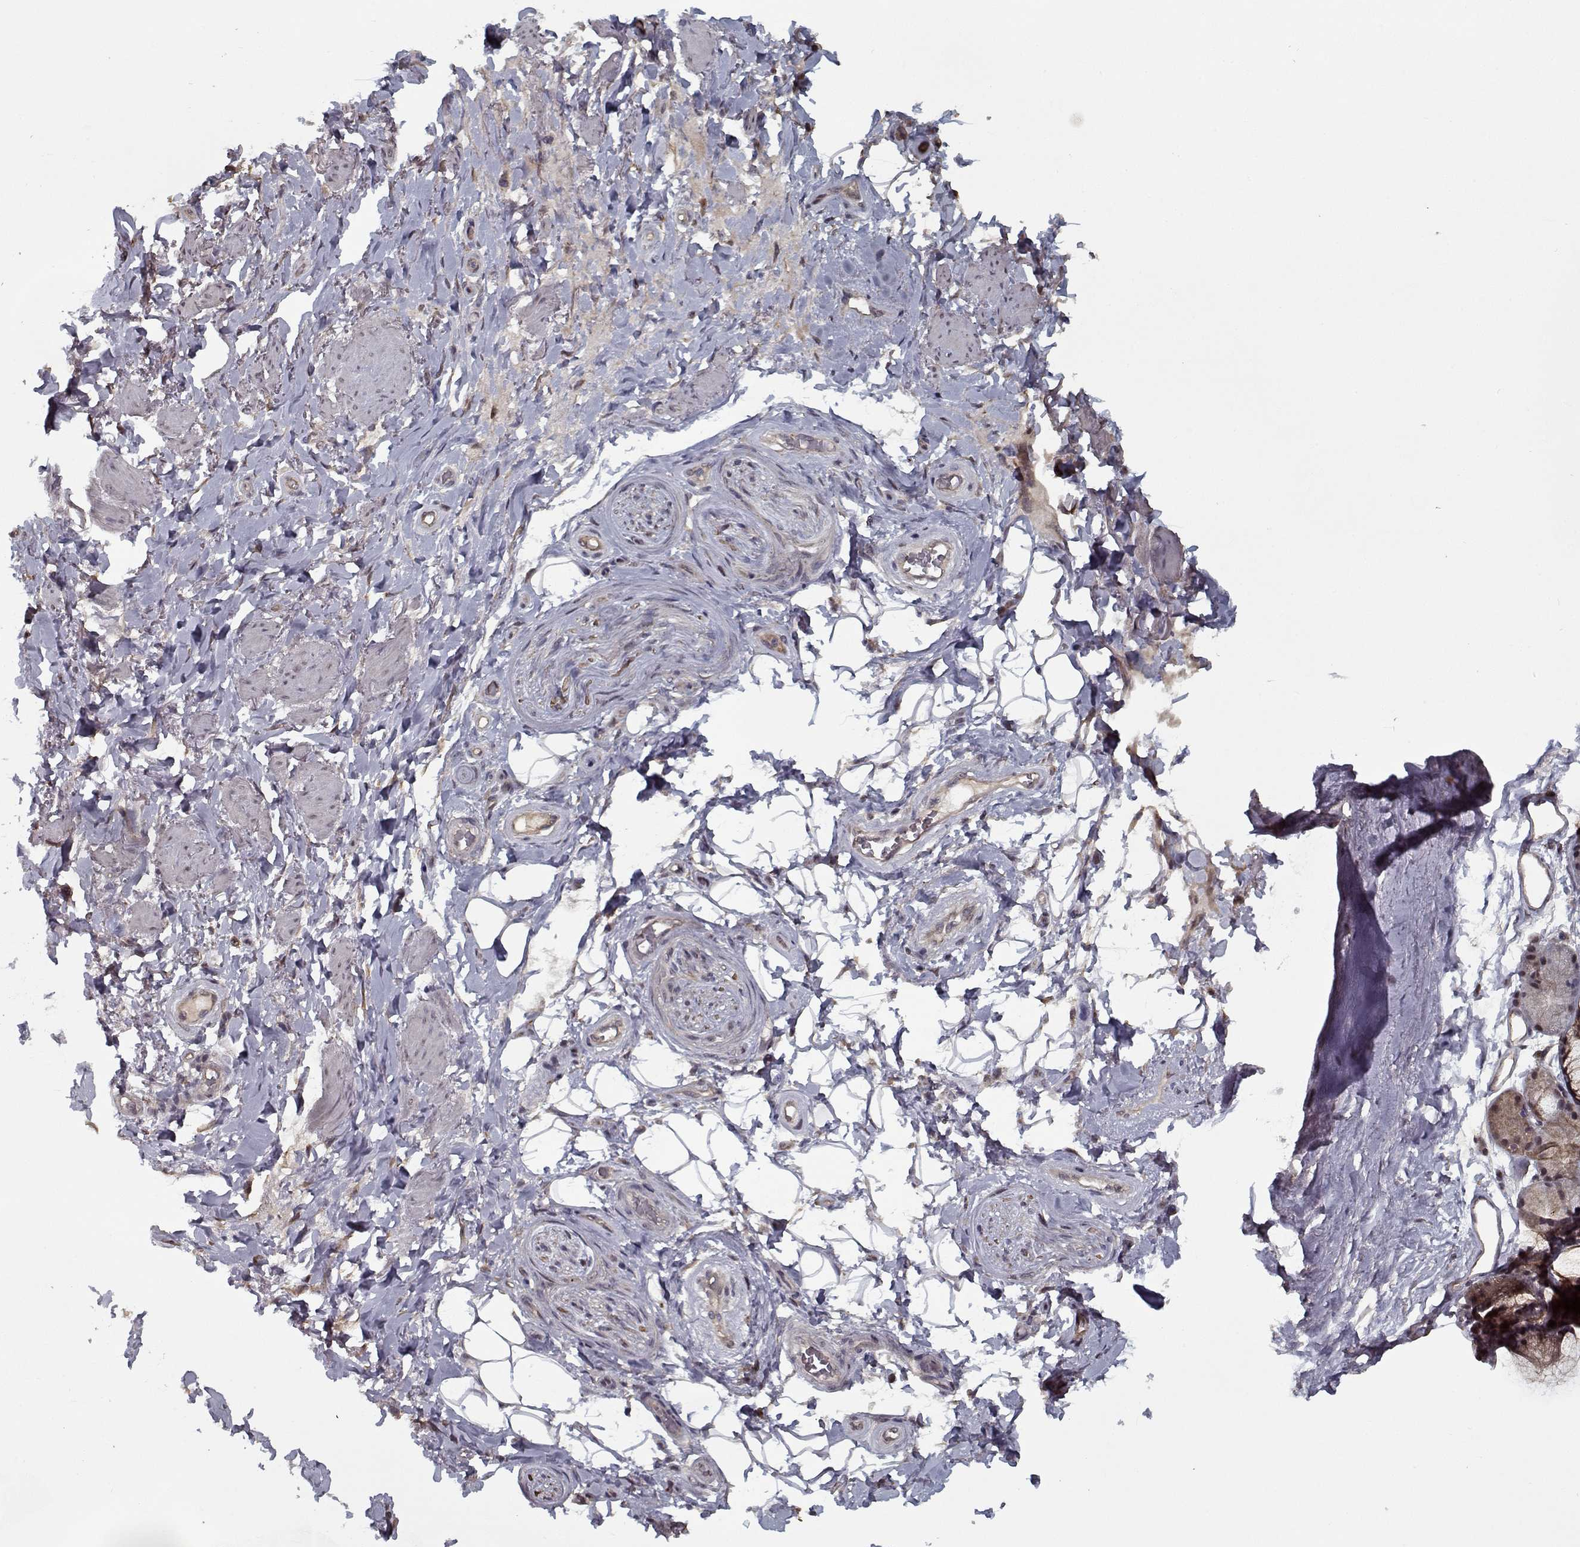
{"staining": {"intensity": "negative", "quantity": "none", "location": "none"}, "tissue": "adipose tissue", "cell_type": "Adipocytes", "image_type": "normal", "snomed": [{"axis": "morphology", "description": "Normal tissue, NOS"}, {"axis": "topography", "description": "Anal"}, {"axis": "topography", "description": "Peripheral nerve tissue"}], "caption": "Normal adipose tissue was stained to show a protein in brown. There is no significant staining in adipocytes. (Stains: DAB (3,3'-diaminobenzidine) immunohistochemistry with hematoxylin counter stain, Microscopy: brightfield microscopy at high magnification).", "gene": "NLK", "patient": {"sex": "male", "age": 53}}